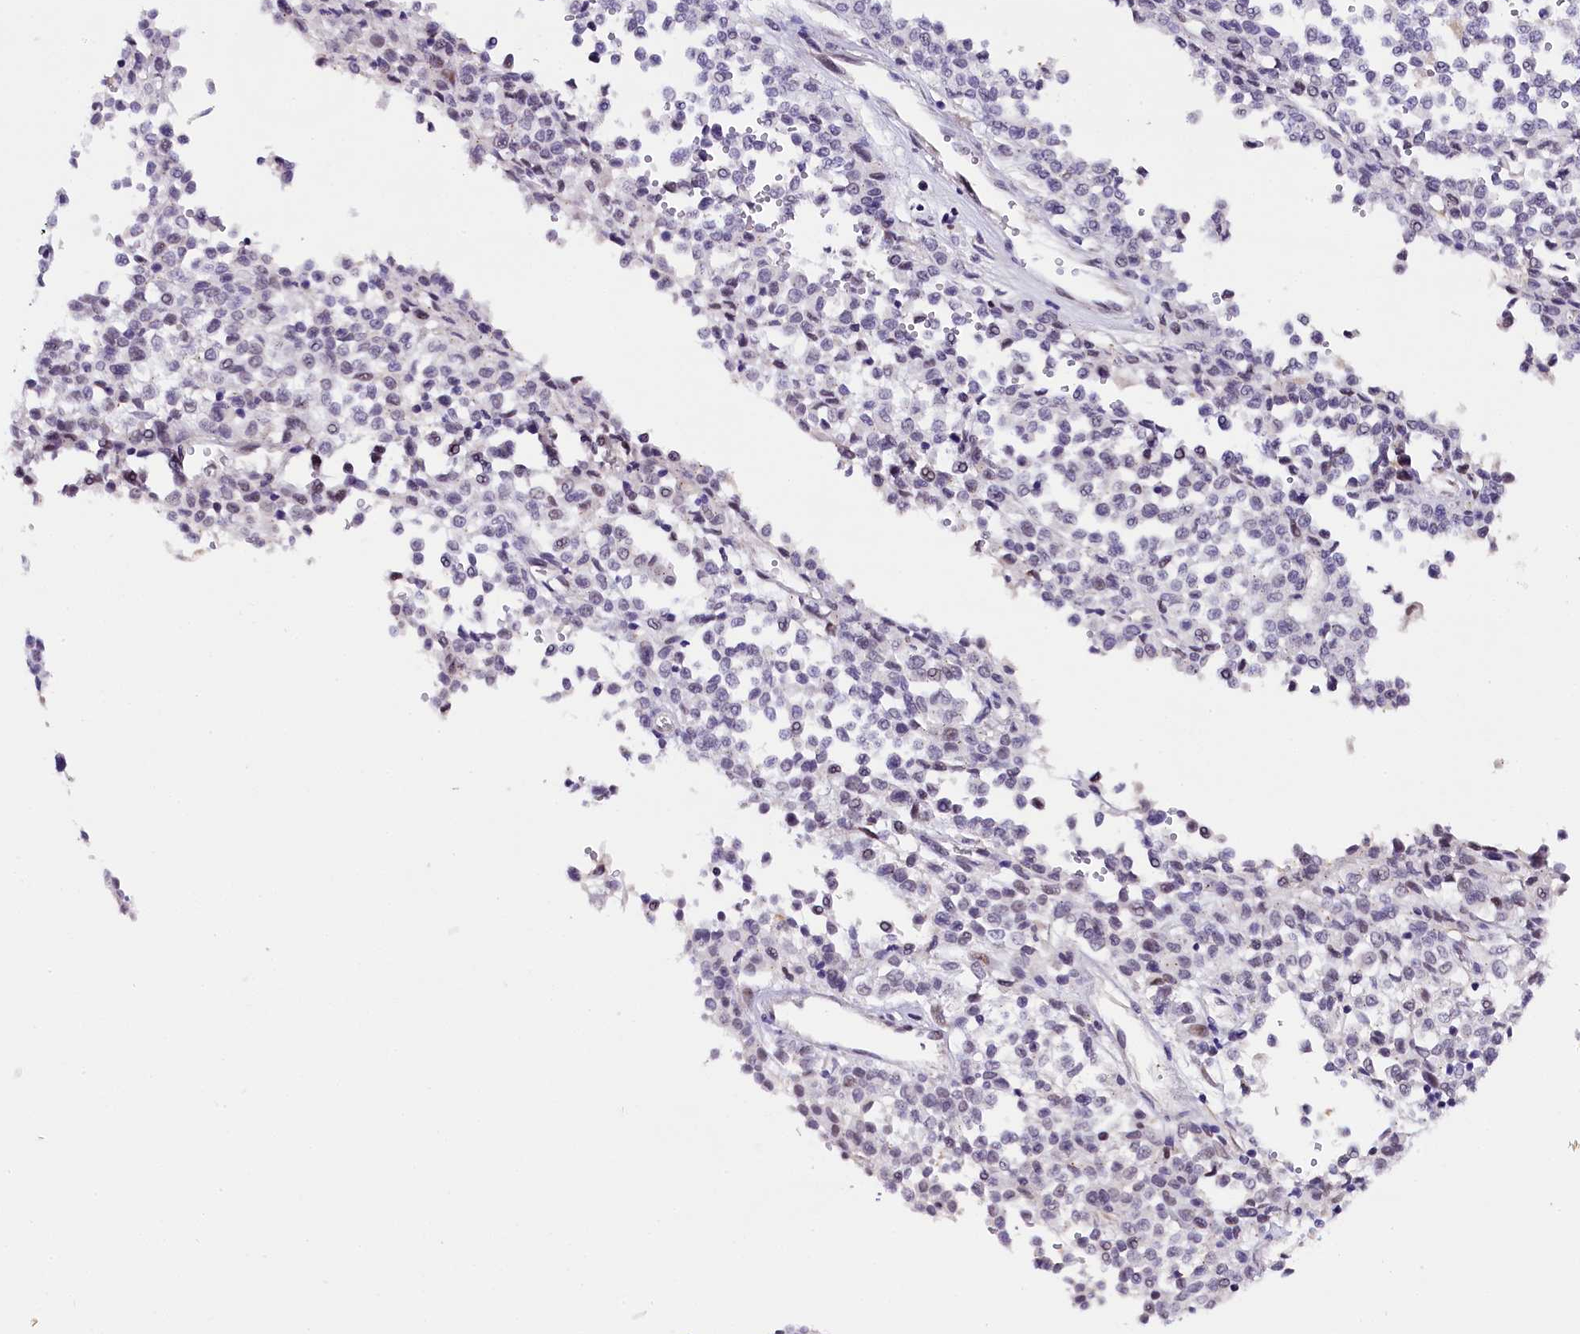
{"staining": {"intensity": "negative", "quantity": "none", "location": "none"}, "tissue": "melanoma", "cell_type": "Tumor cells", "image_type": "cancer", "snomed": [{"axis": "morphology", "description": "Malignant melanoma, Metastatic site"}, {"axis": "topography", "description": "Pancreas"}], "caption": "The histopathology image reveals no significant expression in tumor cells of malignant melanoma (metastatic site).", "gene": "IQCN", "patient": {"sex": "female", "age": 30}}